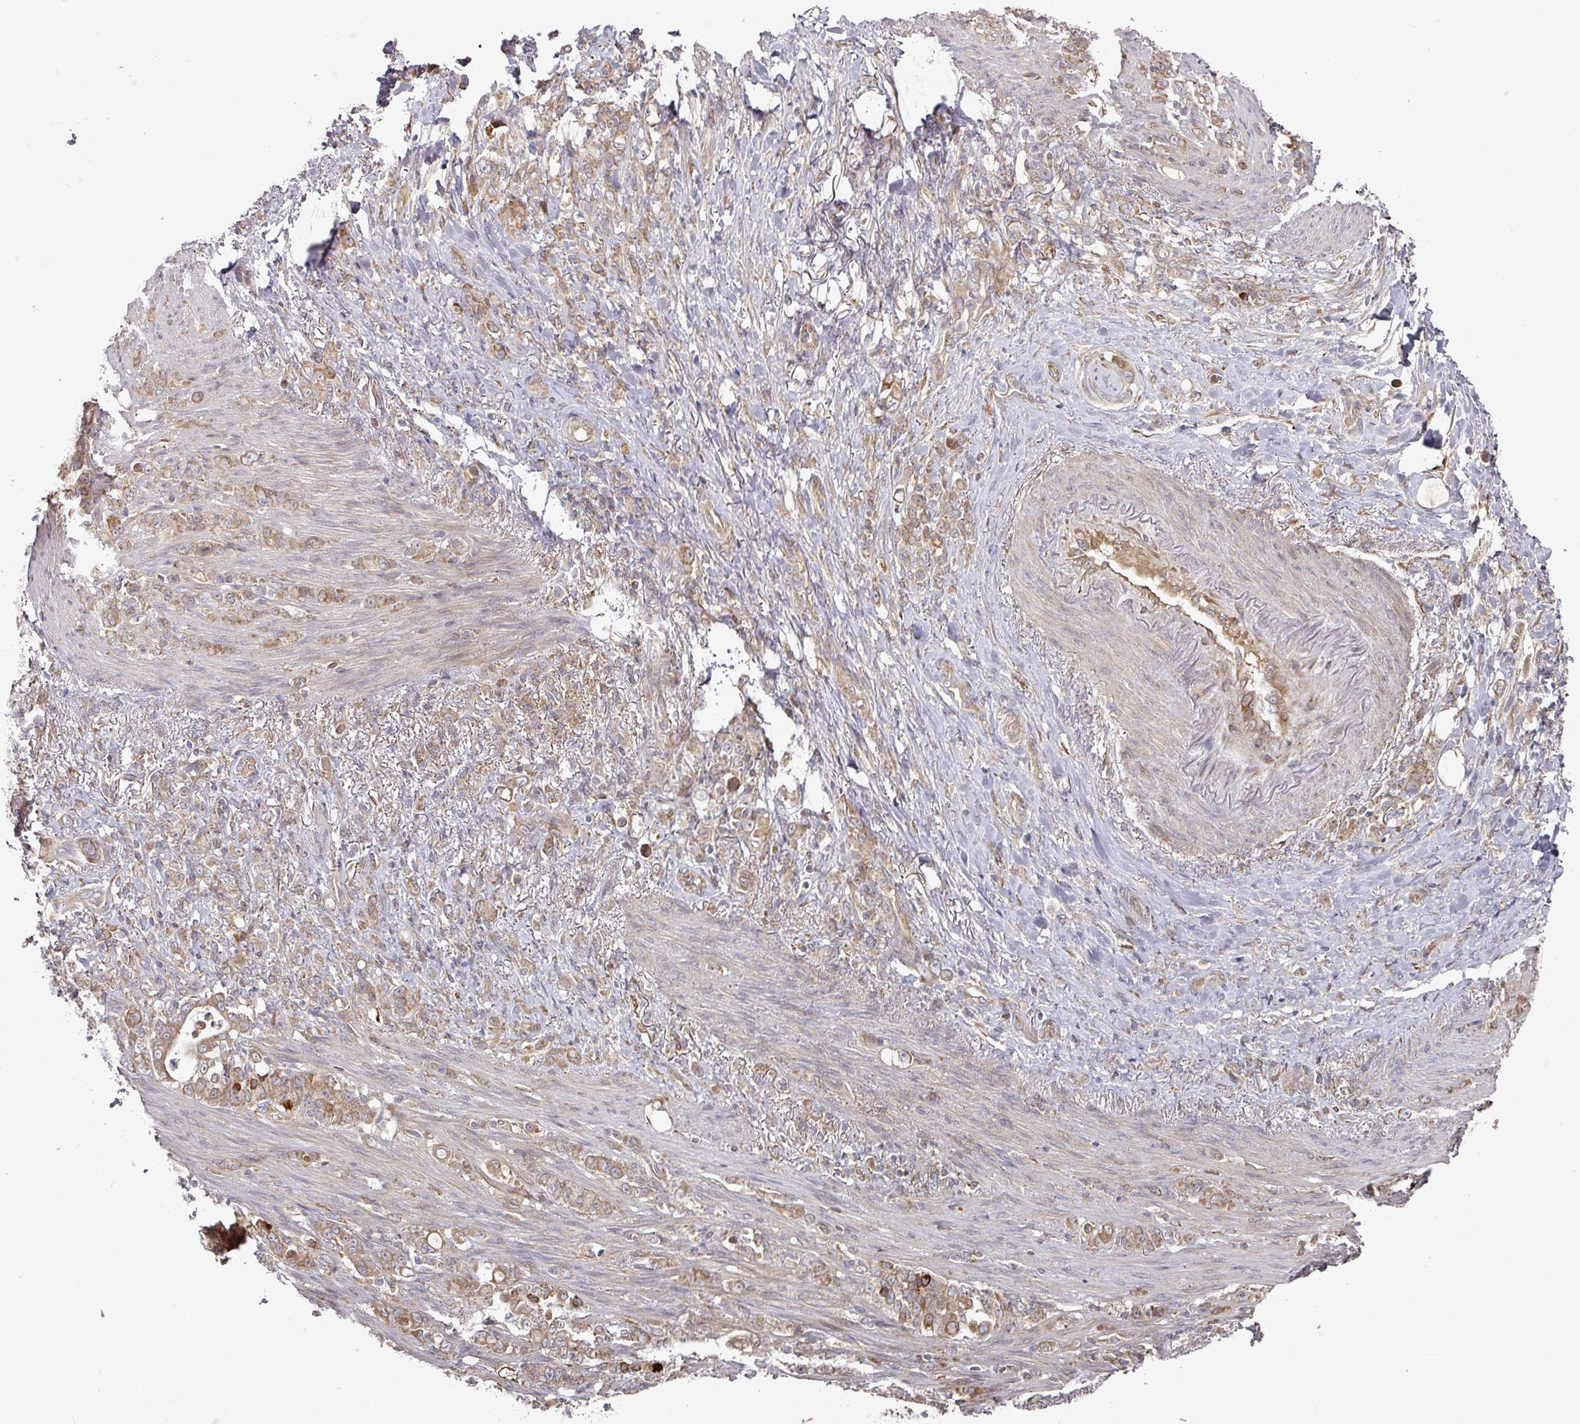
{"staining": {"intensity": "moderate", "quantity": ">75%", "location": "cytoplasmic/membranous"}, "tissue": "stomach cancer", "cell_type": "Tumor cells", "image_type": "cancer", "snomed": [{"axis": "morphology", "description": "Adenocarcinoma, NOS"}, {"axis": "topography", "description": "Stomach"}], "caption": "Adenocarcinoma (stomach) stained with a protein marker displays moderate staining in tumor cells.", "gene": "CEP95", "patient": {"sex": "female", "age": 79}}